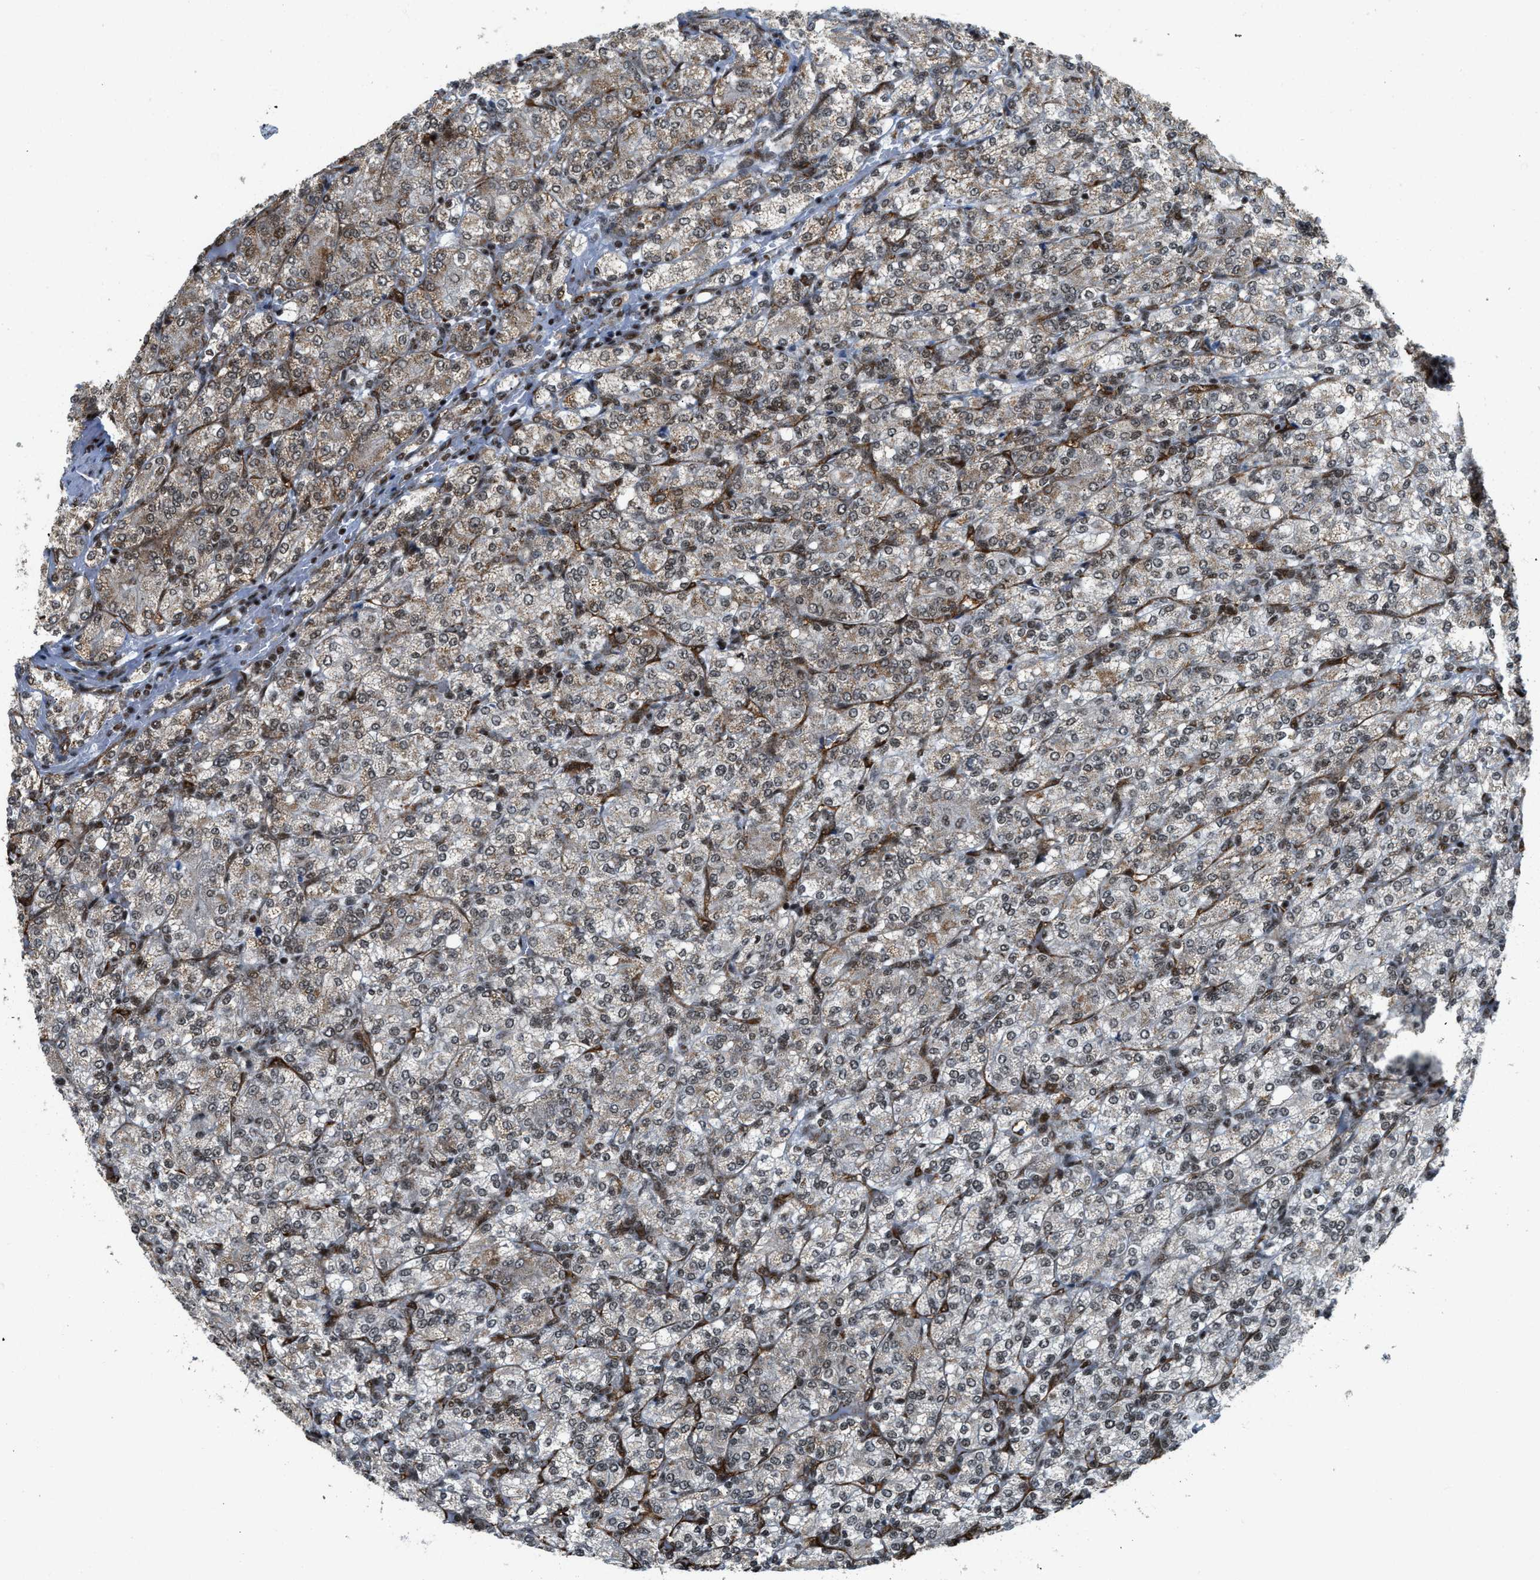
{"staining": {"intensity": "moderate", "quantity": ">75%", "location": "nuclear"}, "tissue": "renal cancer", "cell_type": "Tumor cells", "image_type": "cancer", "snomed": [{"axis": "morphology", "description": "Adenocarcinoma, NOS"}, {"axis": "topography", "description": "Kidney"}], "caption": "Tumor cells exhibit moderate nuclear expression in about >75% of cells in renal cancer (adenocarcinoma).", "gene": "GABPB1", "patient": {"sex": "male", "age": 77}}